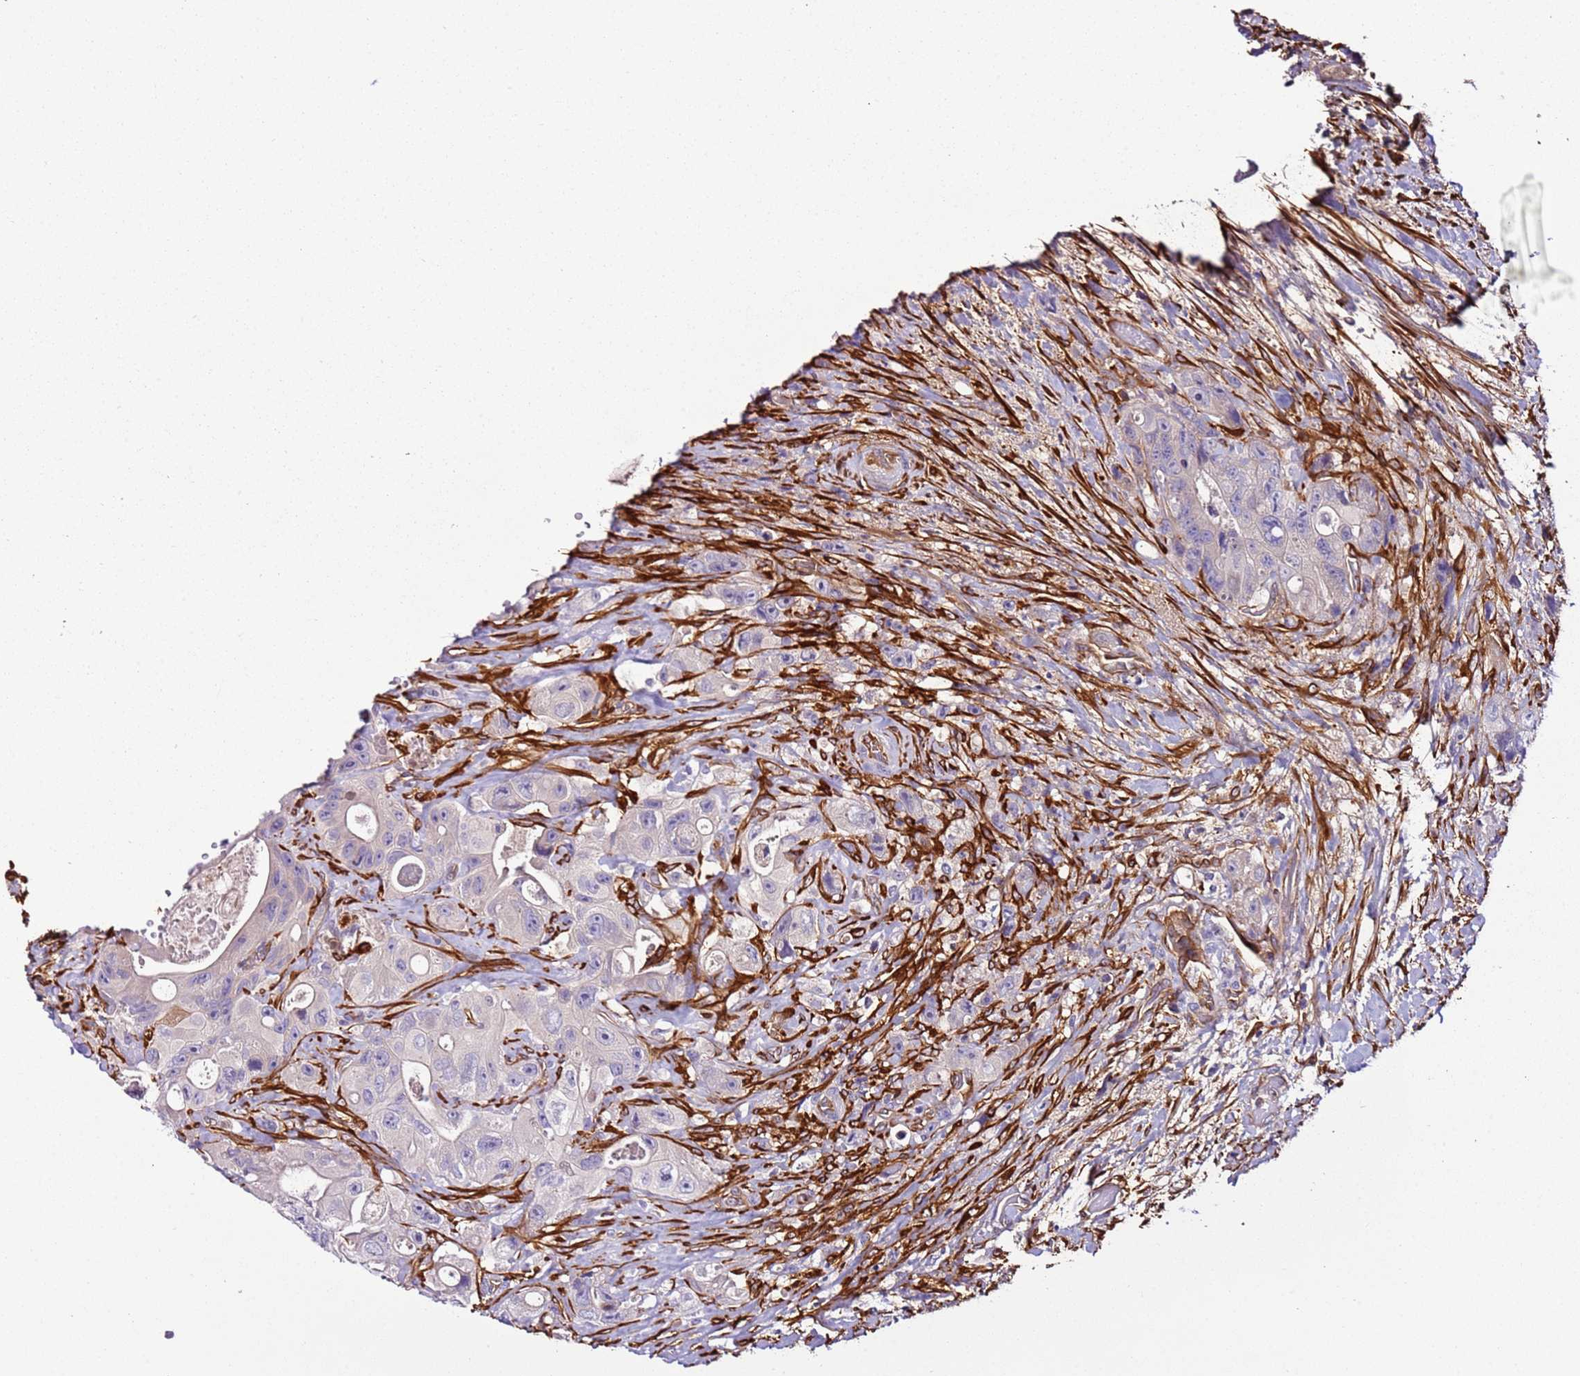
{"staining": {"intensity": "negative", "quantity": "none", "location": "none"}, "tissue": "colorectal cancer", "cell_type": "Tumor cells", "image_type": "cancer", "snomed": [{"axis": "morphology", "description": "Adenocarcinoma, NOS"}, {"axis": "topography", "description": "Colon"}], "caption": "Human colorectal cancer (adenocarcinoma) stained for a protein using immunohistochemistry (IHC) displays no expression in tumor cells.", "gene": "FAM174C", "patient": {"sex": "female", "age": 46}}